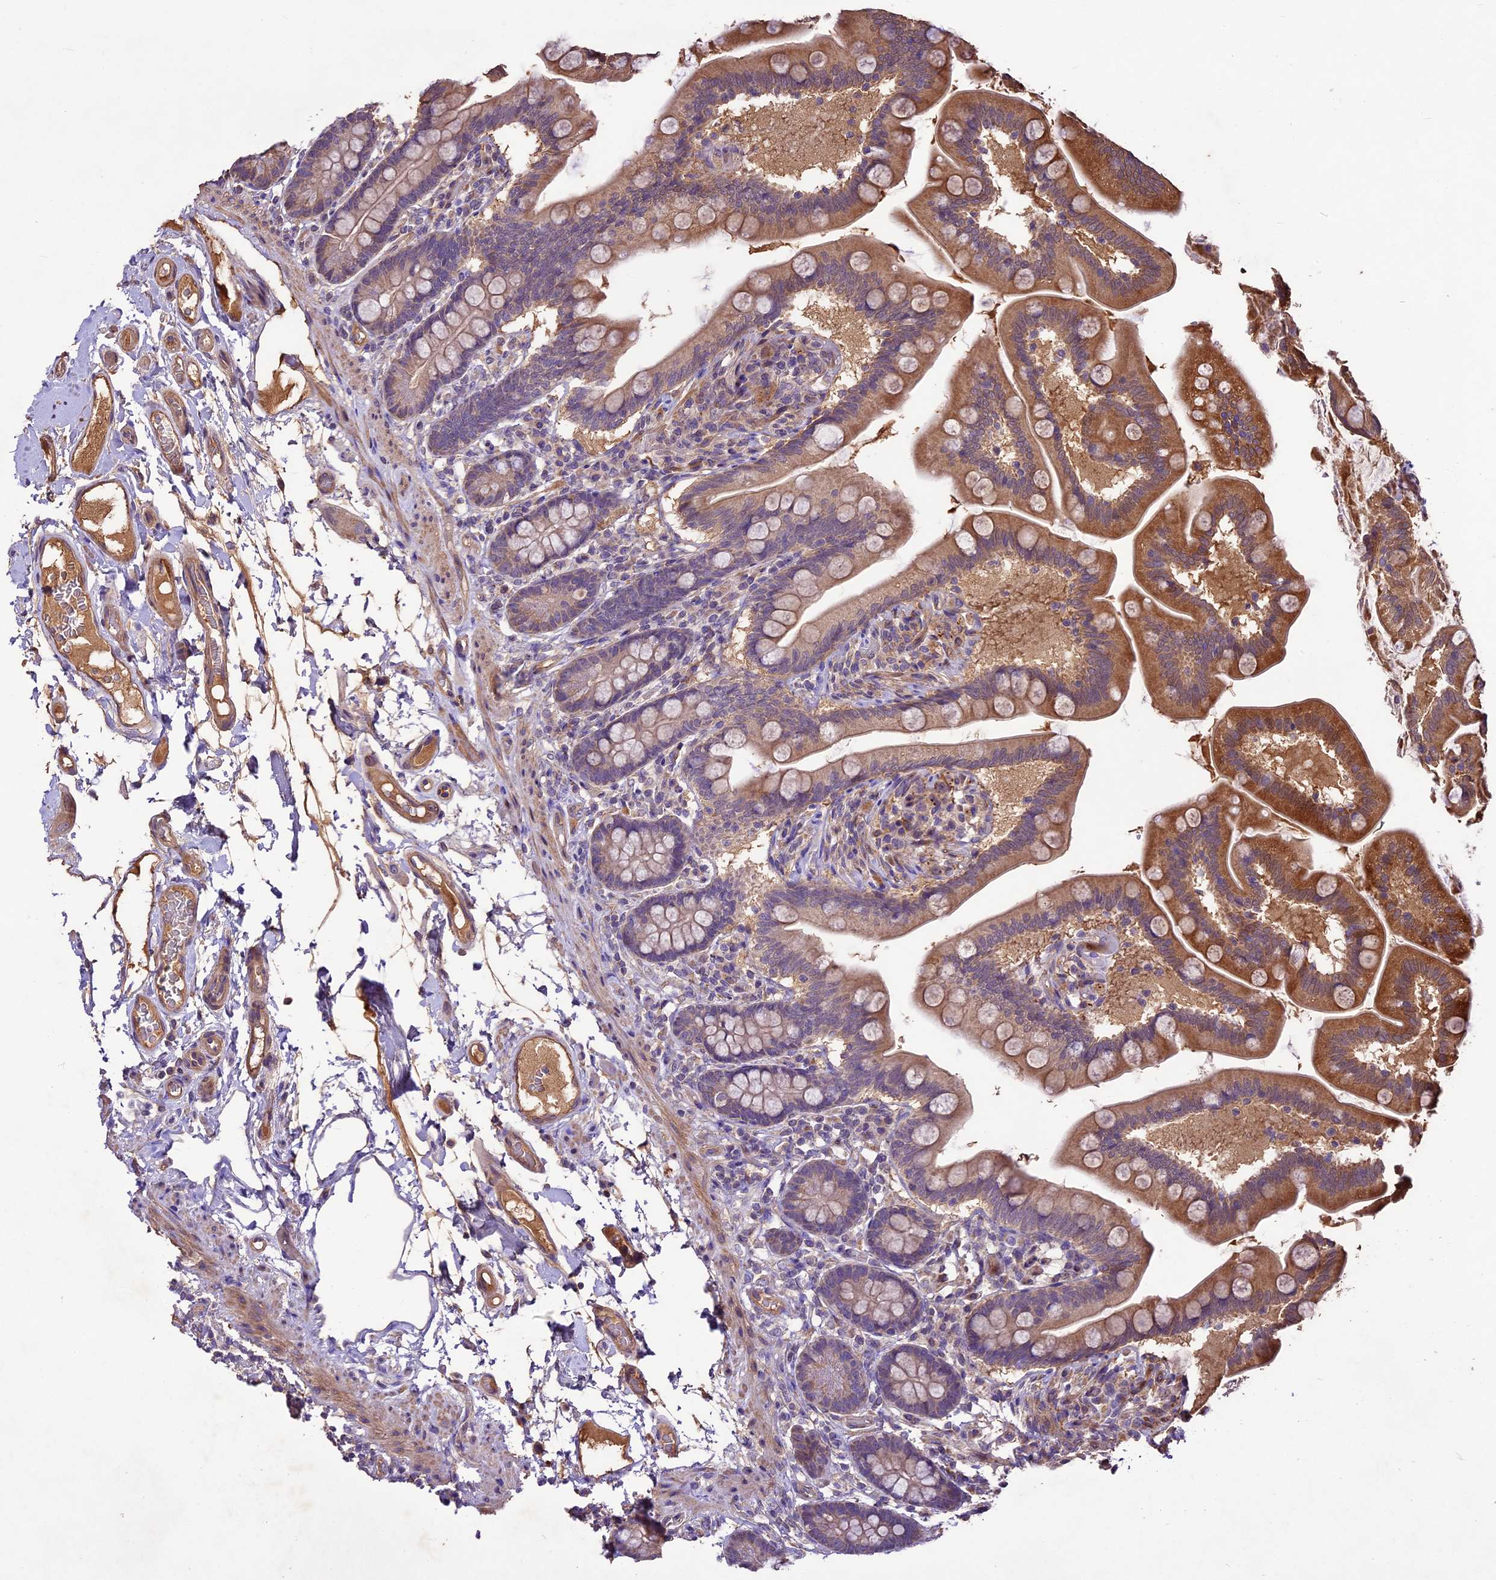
{"staining": {"intensity": "moderate", "quantity": ">75%", "location": "cytoplasmic/membranous"}, "tissue": "small intestine", "cell_type": "Glandular cells", "image_type": "normal", "snomed": [{"axis": "morphology", "description": "Normal tissue, NOS"}, {"axis": "topography", "description": "Small intestine"}], "caption": "Brown immunohistochemical staining in unremarkable small intestine exhibits moderate cytoplasmic/membranous positivity in about >75% of glandular cells.", "gene": "CRLF1", "patient": {"sex": "female", "age": 64}}